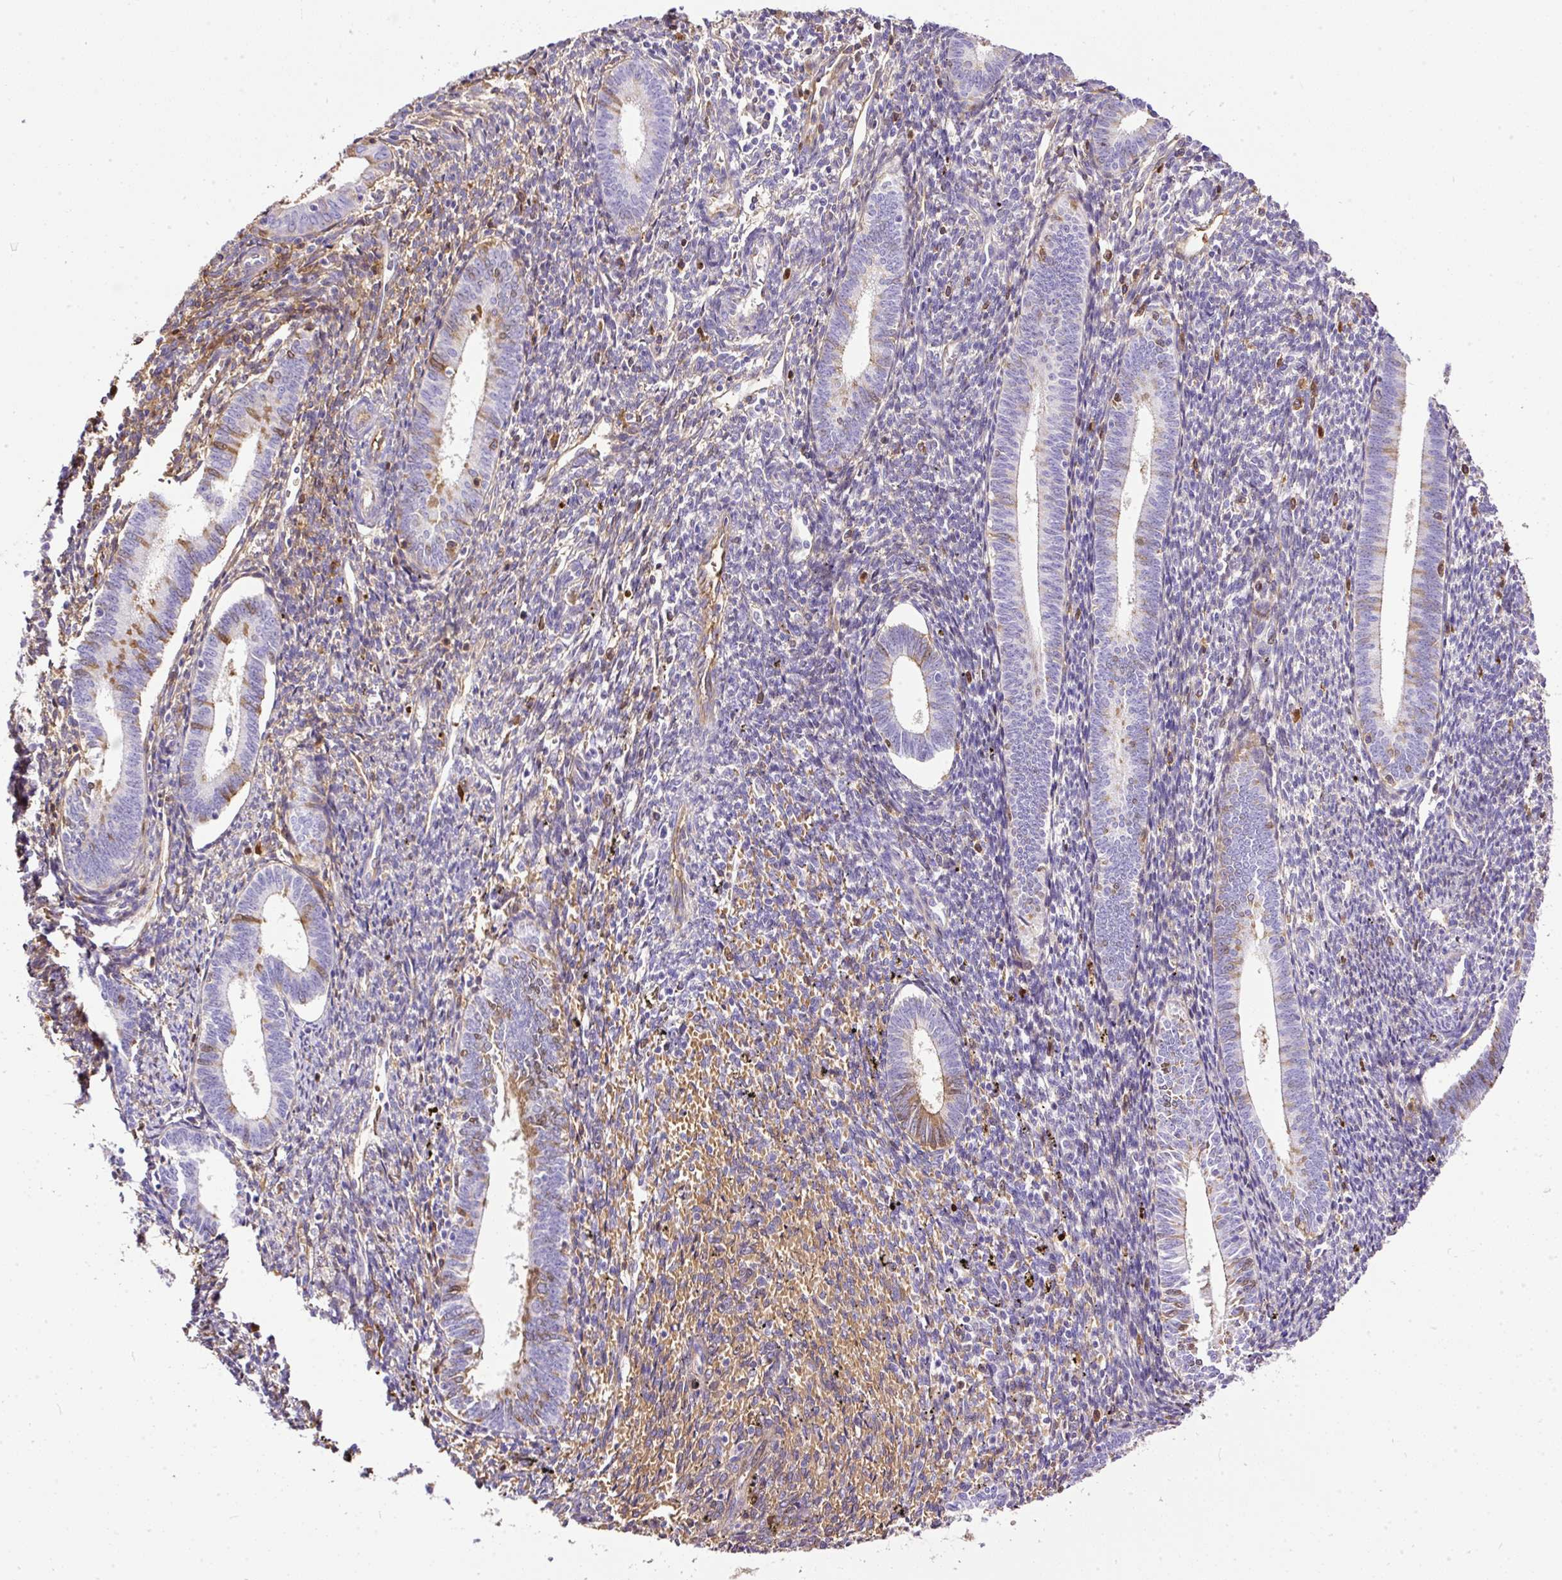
{"staining": {"intensity": "negative", "quantity": "none", "location": "none"}, "tissue": "endometrium", "cell_type": "Cells in endometrial stroma", "image_type": "normal", "snomed": [{"axis": "morphology", "description": "Normal tissue, NOS"}, {"axis": "topography", "description": "Endometrium"}], "caption": "IHC image of unremarkable endometrium stained for a protein (brown), which displays no expression in cells in endometrial stroma.", "gene": "CLEC3B", "patient": {"sex": "female", "age": 41}}